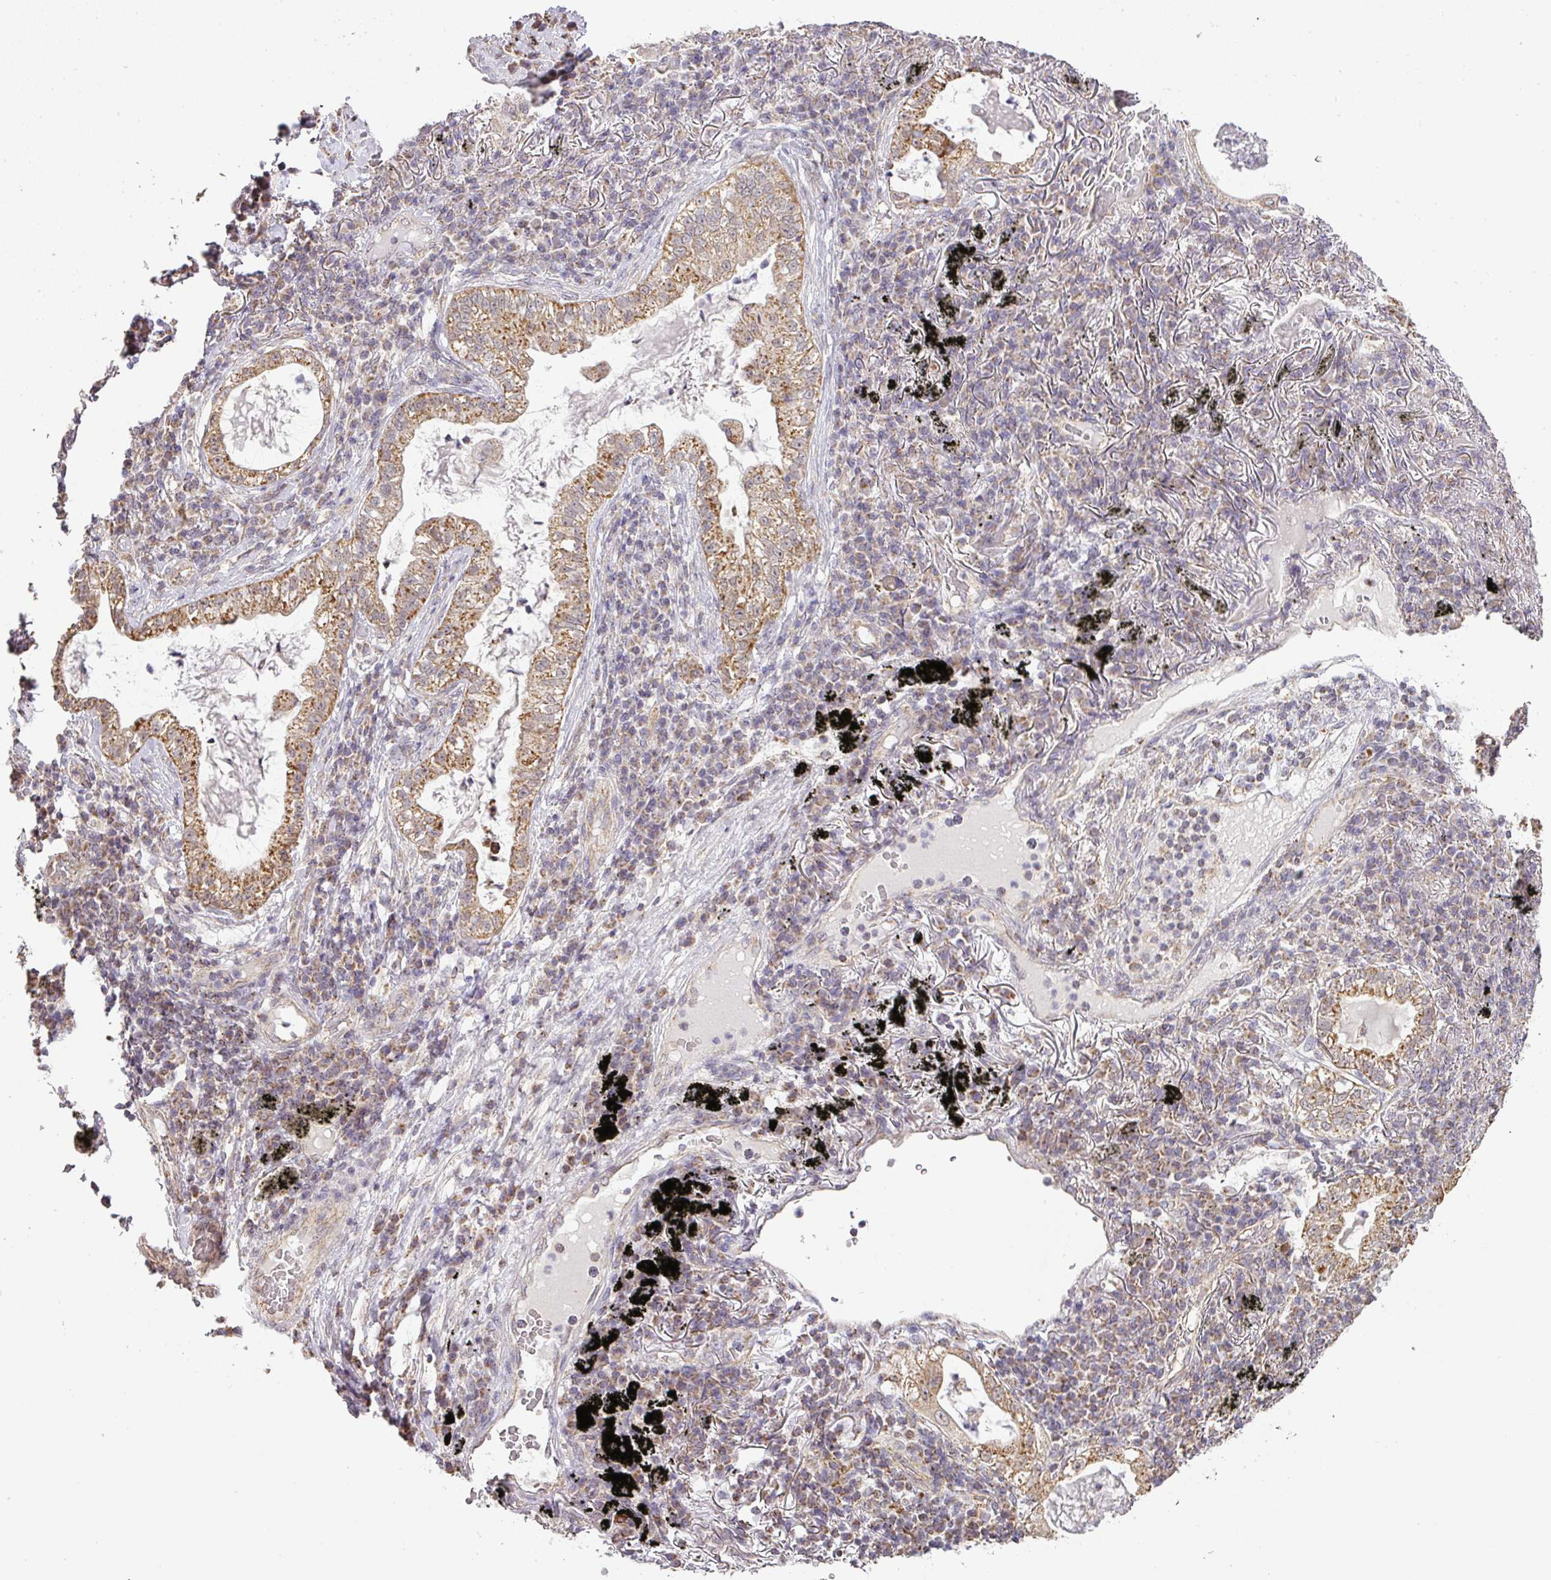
{"staining": {"intensity": "moderate", "quantity": ">75%", "location": "cytoplasmic/membranous"}, "tissue": "lung cancer", "cell_type": "Tumor cells", "image_type": "cancer", "snomed": [{"axis": "morphology", "description": "Adenocarcinoma, NOS"}, {"axis": "topography", "description": "Lung"}], "caption": "The immunohistochemical stain labels moderate cytoplasmic/membranous positivity in tumor cells of lung cancer tissue. (DAB (3,3'-diaminobenzidine) = brown stain, brightfield microscopy at high magnification).", "gene": "MYOM2", "patient": {"sex": "female", "age": 73}}